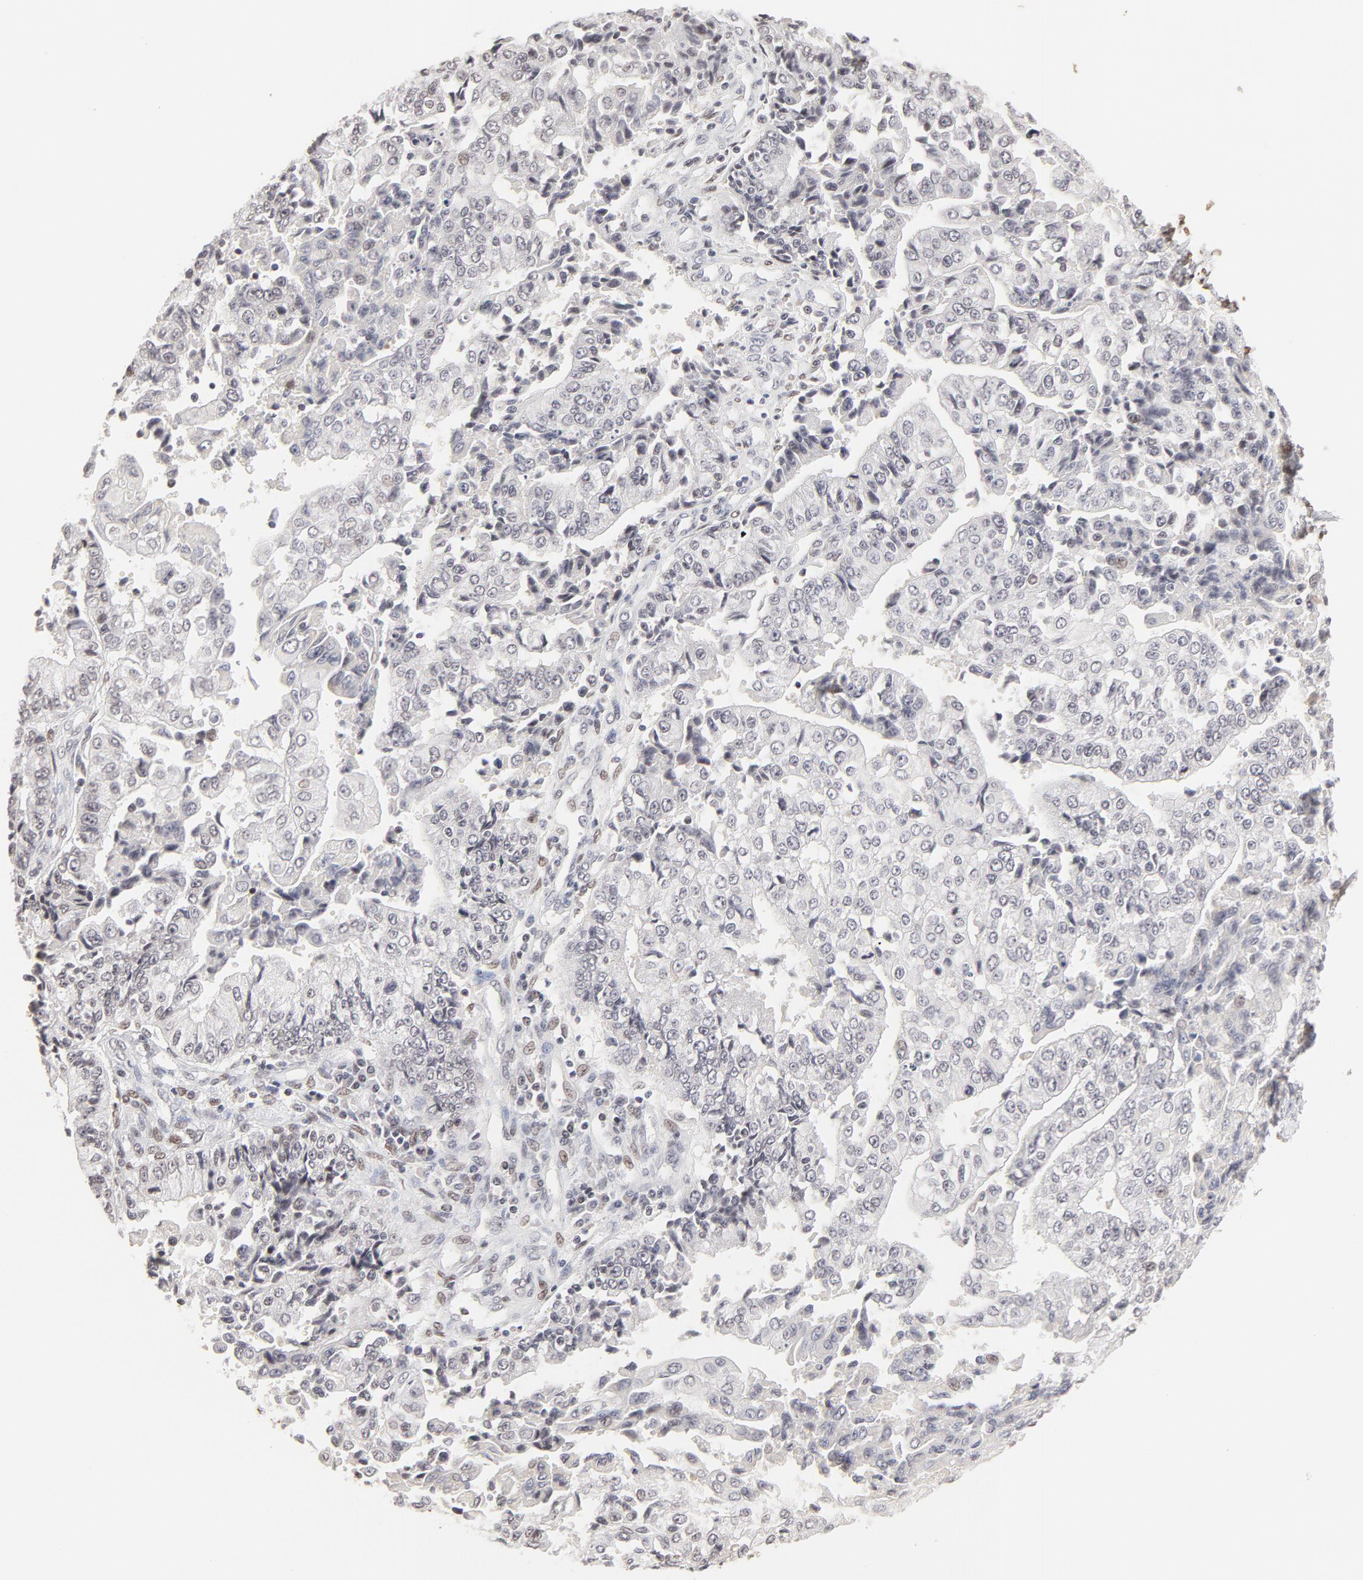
{"staining": {"intensity": "weak", "quantity": "<25%", "location": "nuclear"}, "tissue": "endometrial cancer", "cell_type": "Tumor cells", "image_type": "cancer", "snomed": [{"axis": "morphology", "description": "Adenocarcinoma, NOS"}, {"axis": "topography", "description": "Endometrium"}], "caption": "This is a micrograph of immunohistochemistry staining of endometrial cancer (adenocarcinoma), which shows no staining in tumor cells.", "gene": "PBX3", "patient": {"sex": "female", "age": 75}}